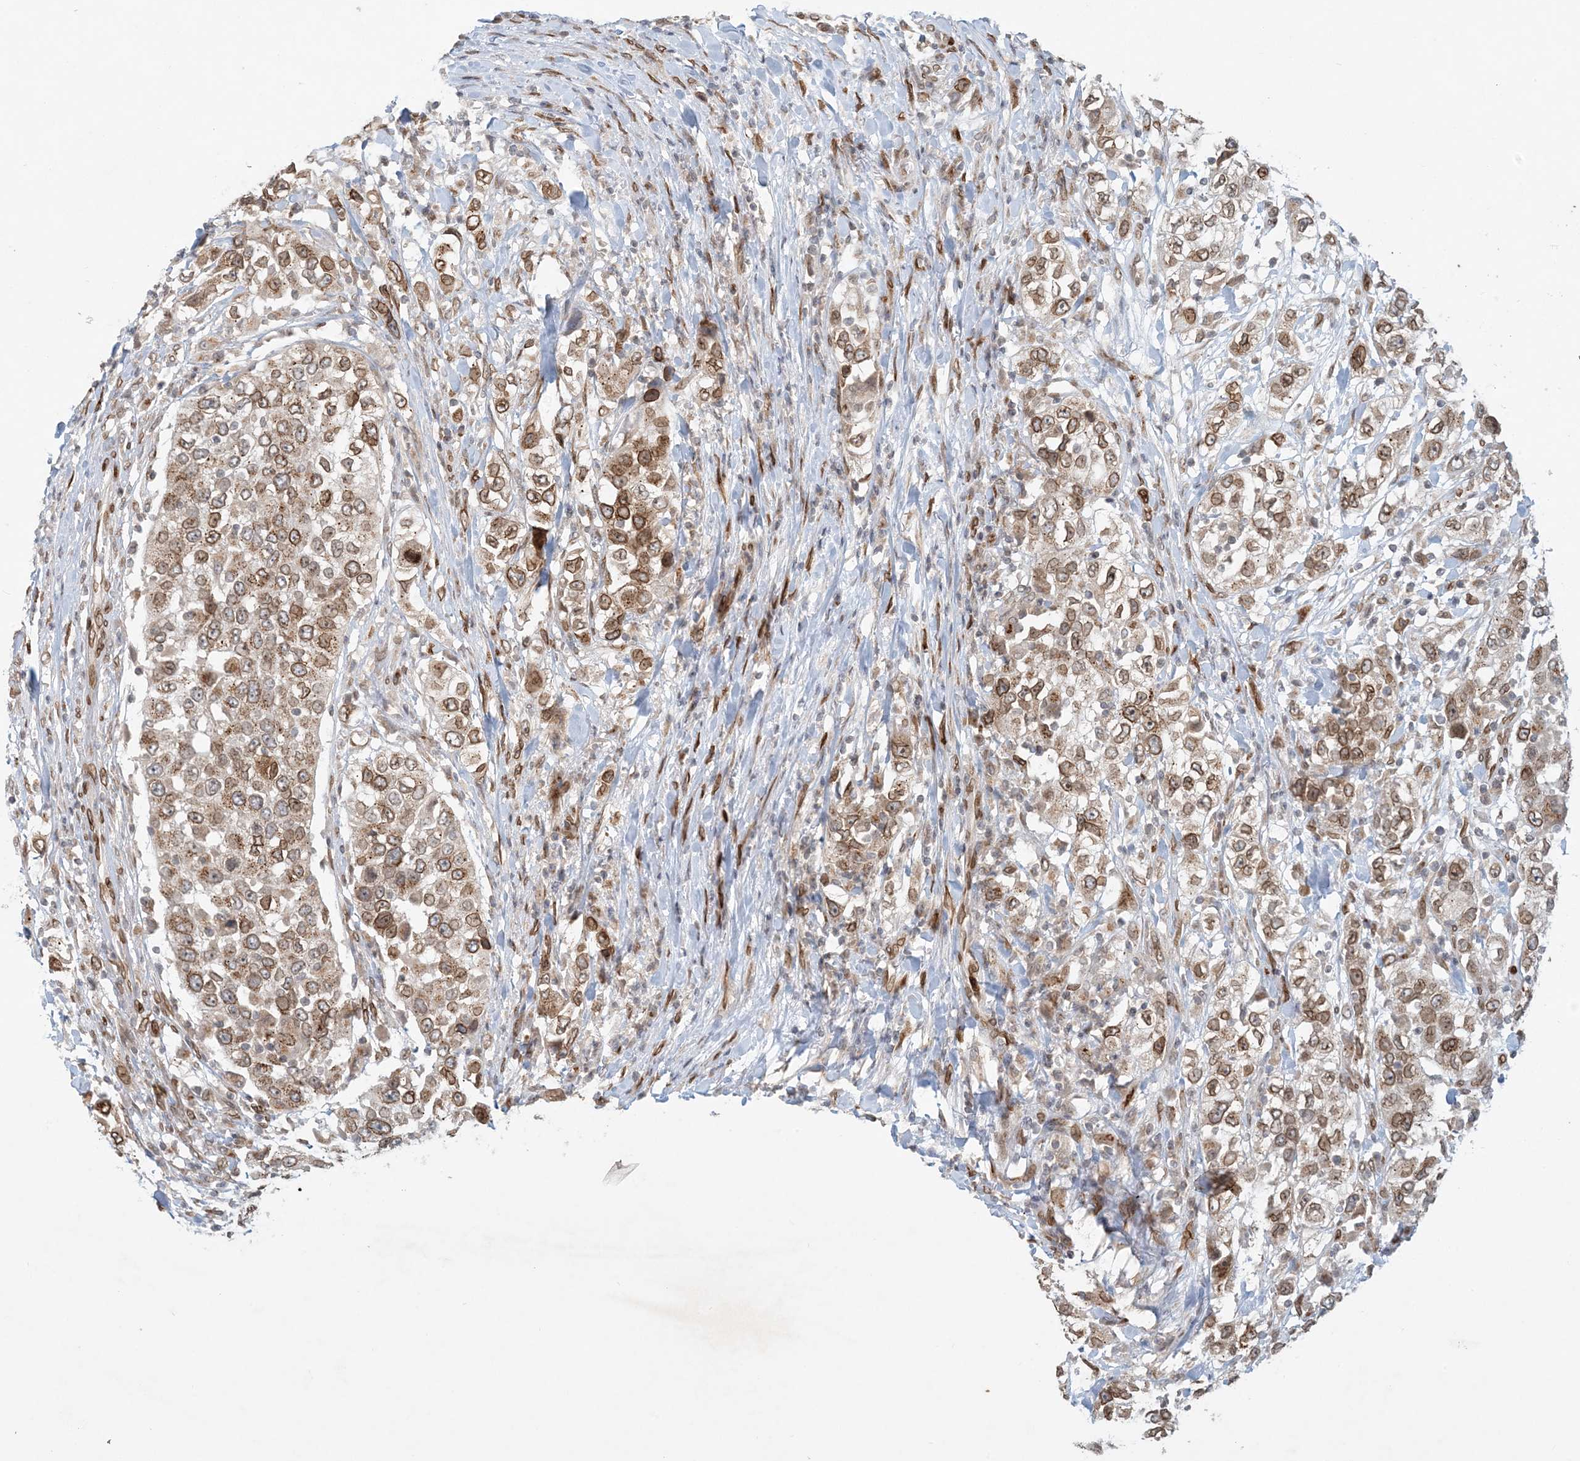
{"staining": {"intensity": "moderate", "quantity": ">75%", "location": "cytoplasmic/membranous,nuclear"}, "tissue": "urothelial cancer", "cell_type": "Tumor cells", "image_type": "cancer", "snomed": [{"axis": "morphology", "description": "Urothelial carcinoma, High grade"}, {"axis": "topography", "description": "Urinary bladder"}], "caption": "IHC (DAB (3,3'-diaminobenzidine)) staining of human high-grade urothelial carcinoma reveals moderate cytoplasmic/membranous and nuclear protein positivity in approximately >75% of tumor cells.", "gene": "SLC35A2", "patient": {"sex": "female", "age": 80}}